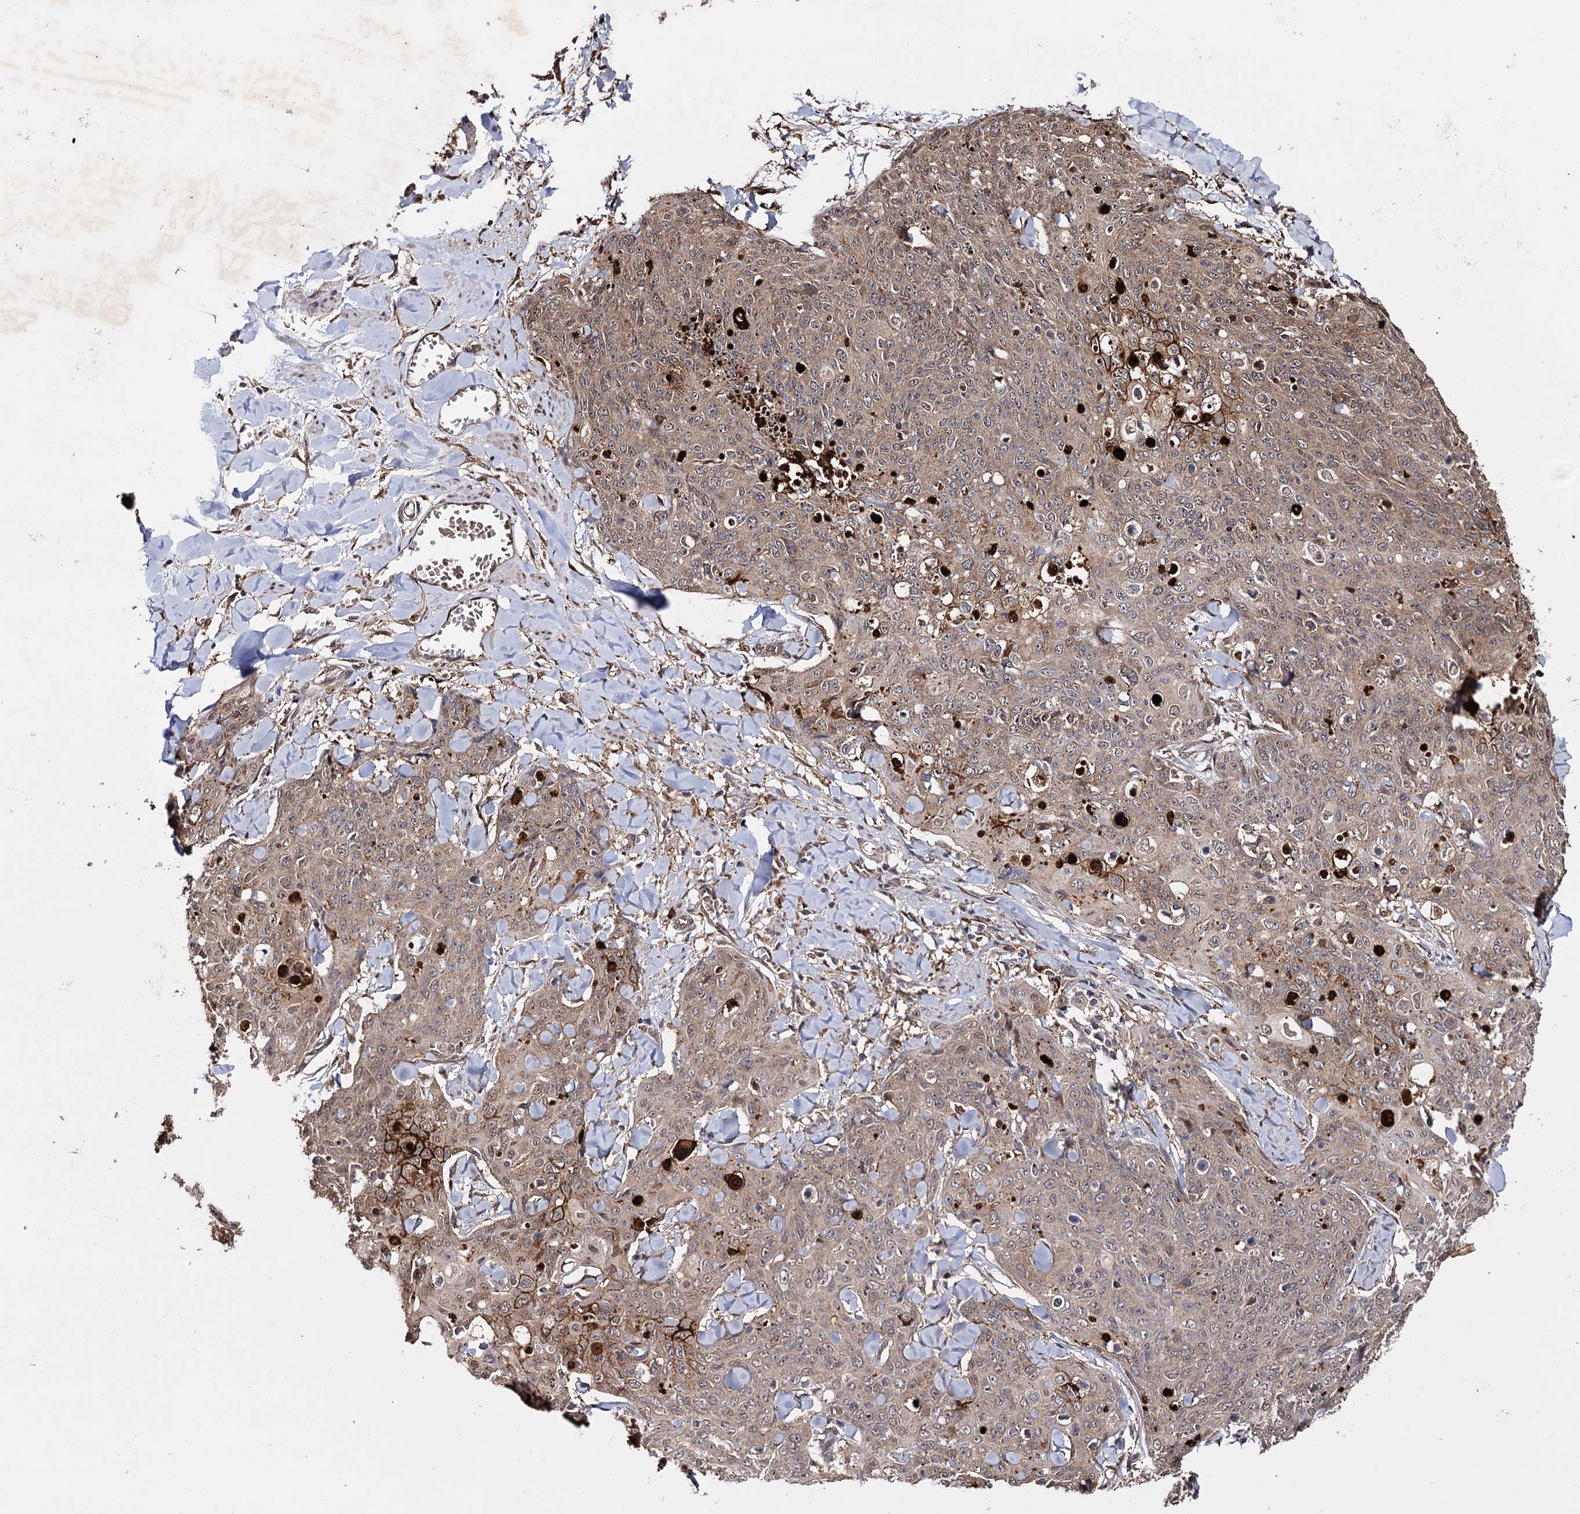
{"staining": {"intensity": "moderate", "quantity": ">75%", "location": "cytoplasmic/membranous,nuclear"}, "tissue": "skin cancer", "cell_type": "Tumor cells", "image_type": "cancer", "snomed": [{"axis": "morphology", "description": "Squamous cell carcinoma, NOS"}, {"axis": "topography", "description": "Skin"}, {"axis": "topography", "description": "Vulva"}], "caption": "Brown immunohistochemical staining in human skin cancer (squamous cell carcinoma) exhibits moderate cytoplasmic/membranous and nuclear staining in about >75% of tumor cells.", "gene": "PIGB", "patient": {"sex": "female", "age": 85}}